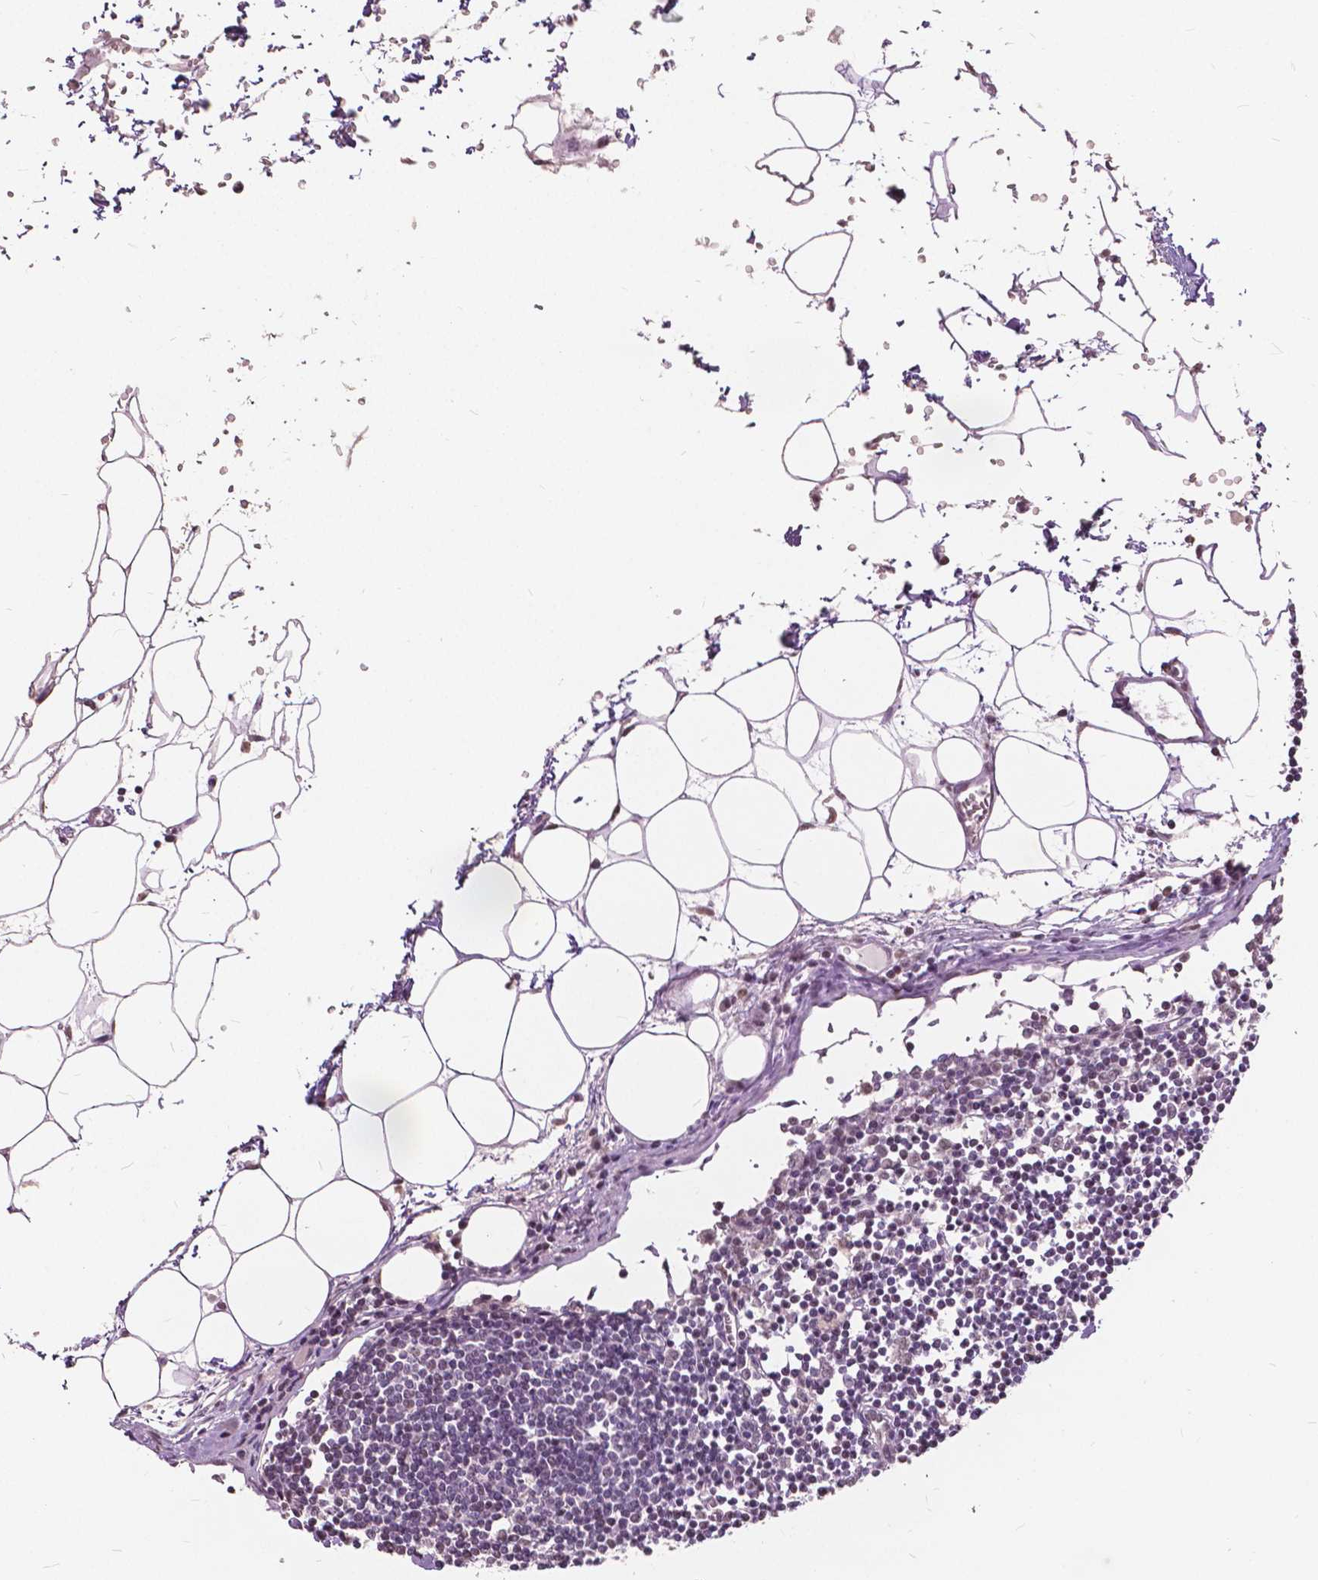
{"staining": {"intensity": "weak", "quantity": "25%-75%", "location": "nuclear"}, "tissue": "lymph node", "cell_type": "Germinal center cells", "image_type": "normal", "snomed": [{"axis": "morphology", "description": "Normal tissue, NOS"}, {"axis": "topography", "description": "Lymph node"}], "caption": "The immunohistochemical stain highlights weak nuclear positivity in germinal center cells of normal lymph node.", "gene": "HOXA10", "patient": {"sex": "female", "age": 65}}